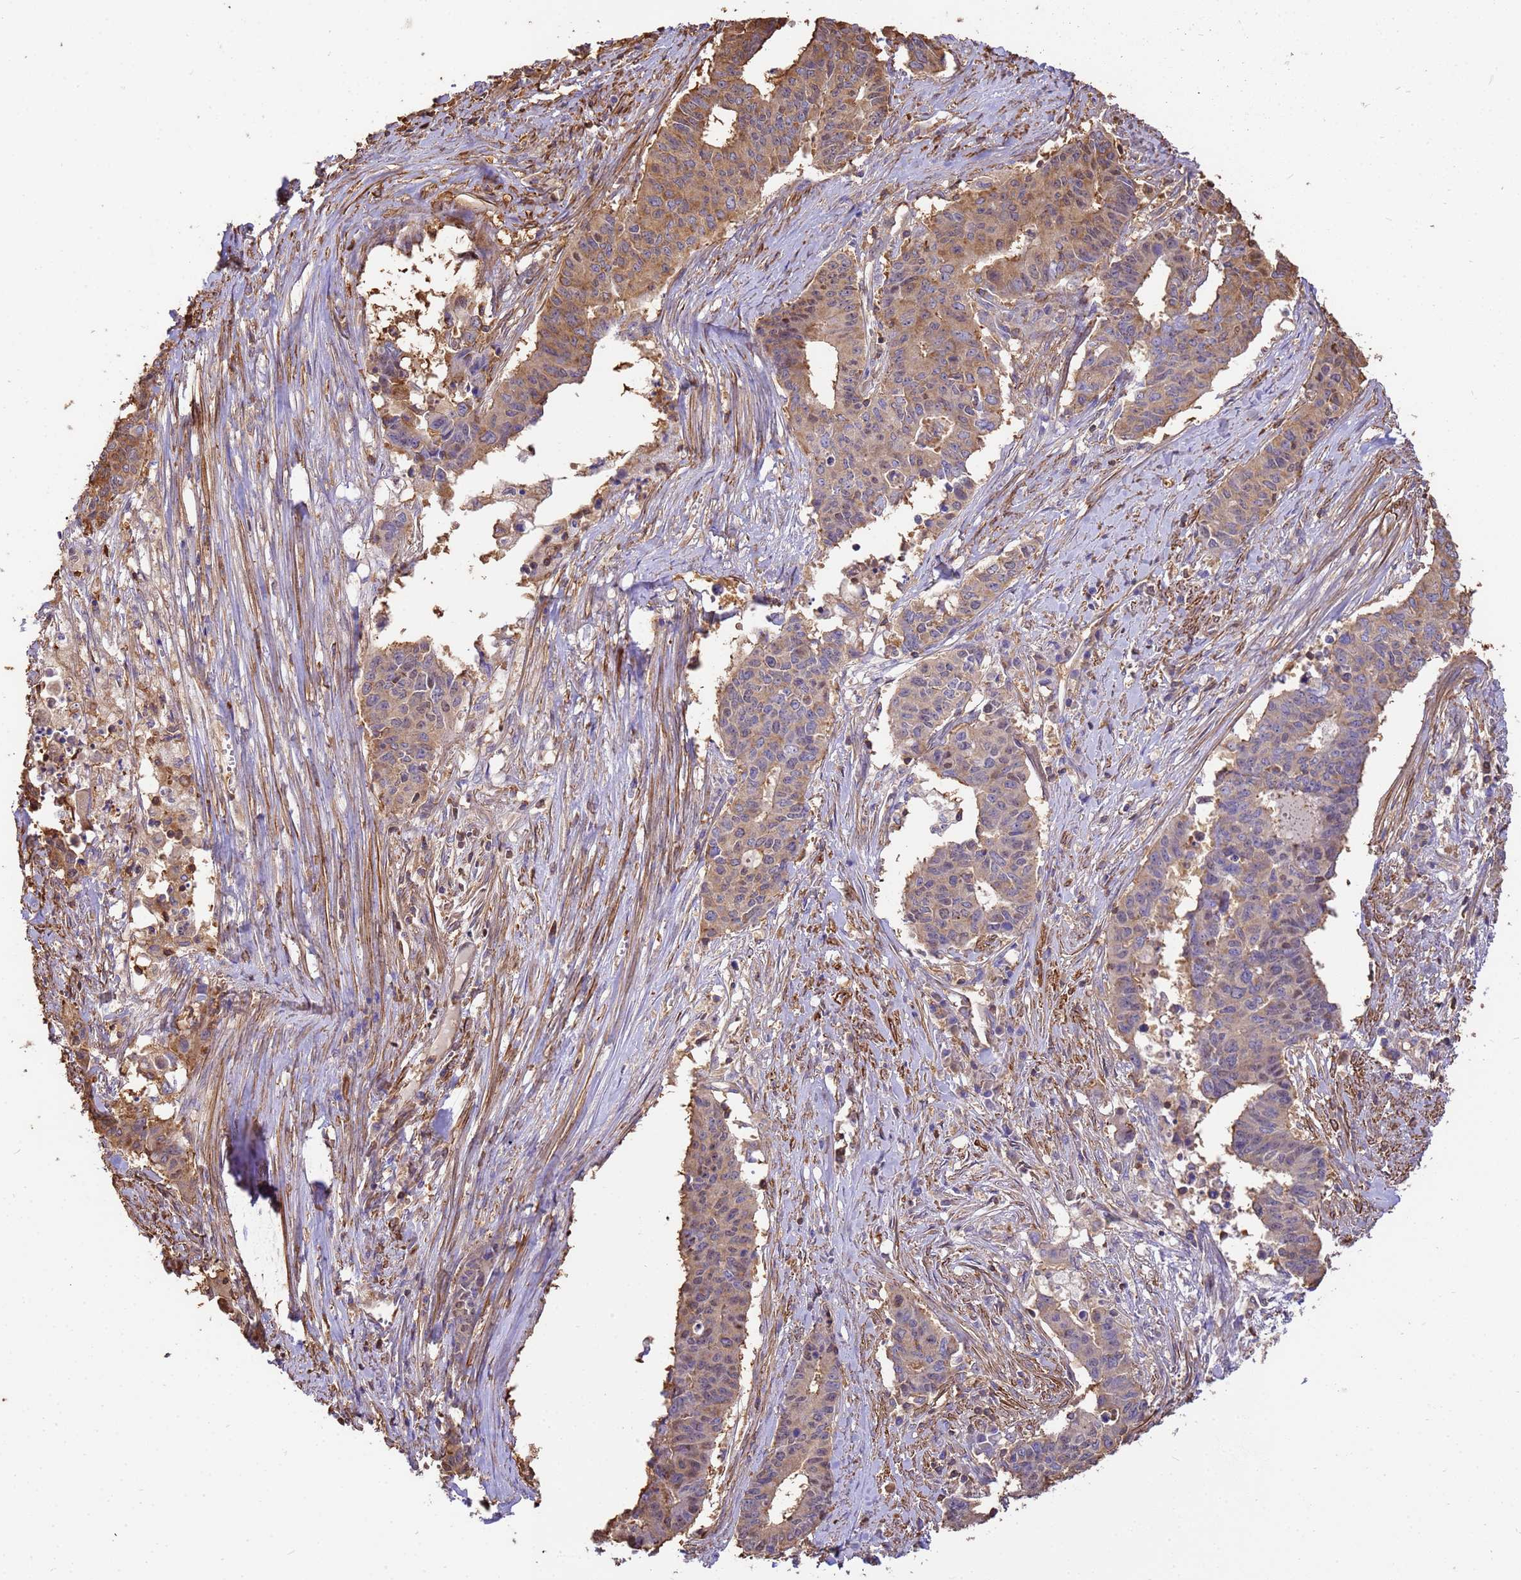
{"staining": {"intensity": "moderate", "quantity": ">75%", "location": "cytoplasmic/membranous"}, "tissue": "endometrial cancer", "cell_type": "Tumor cells", "image_type": "cancer", "snomed": [{"axis": "morphology", "description": "Adenocarcinoma, NOS"}, {"axis": "topography", "description": "Endometrium"}], "caption": "Moderate cytoplasmic/membranous protein staining is appreciated in about >75% of tumor cells in endometrial cancer (adenocarcinoma).", "gene": "WDR64", "patient": {"sex": "female", "age": 59}}